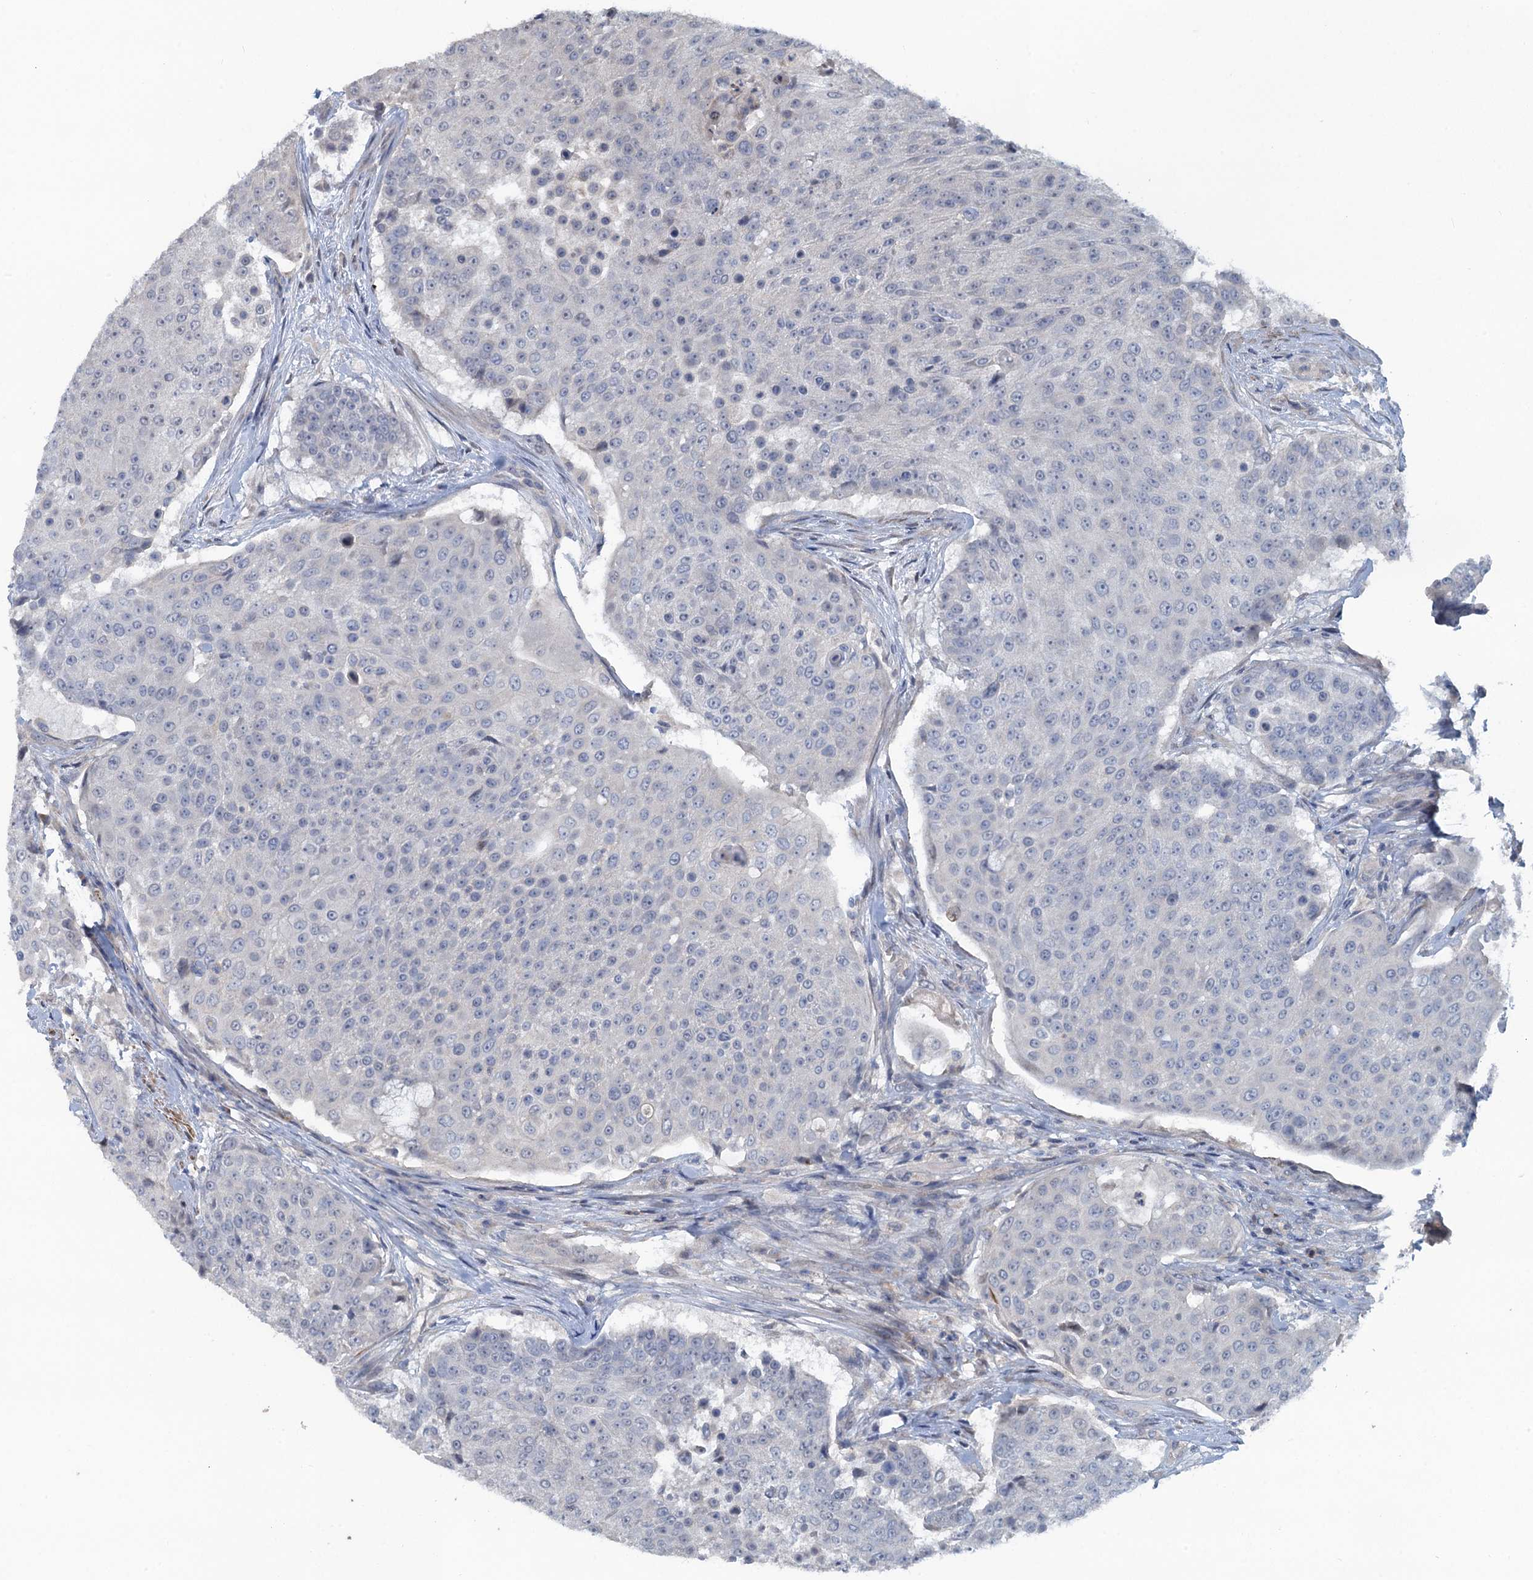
{"staining": {"intensity": "negative", "quantity": "none", "location": "none"}, "tissue": "urothelial cancer", "cell_type": "Tumor cells", "image_type": "cancer", "snomed": [{"axis": "morphology", "description": "Urothelial carcinoma, High grade"}, {"axis": "topography", "description": "Urinary bladder"}], "caption": "IHC histopathology image of neoplastic tissue: human urothelial carcinoma (high-grade) stained with DAB demonstrates no significant protein expression in tumor cells.", "gene": "MYO16", "patient": {"sex": "female", "age": 63}}